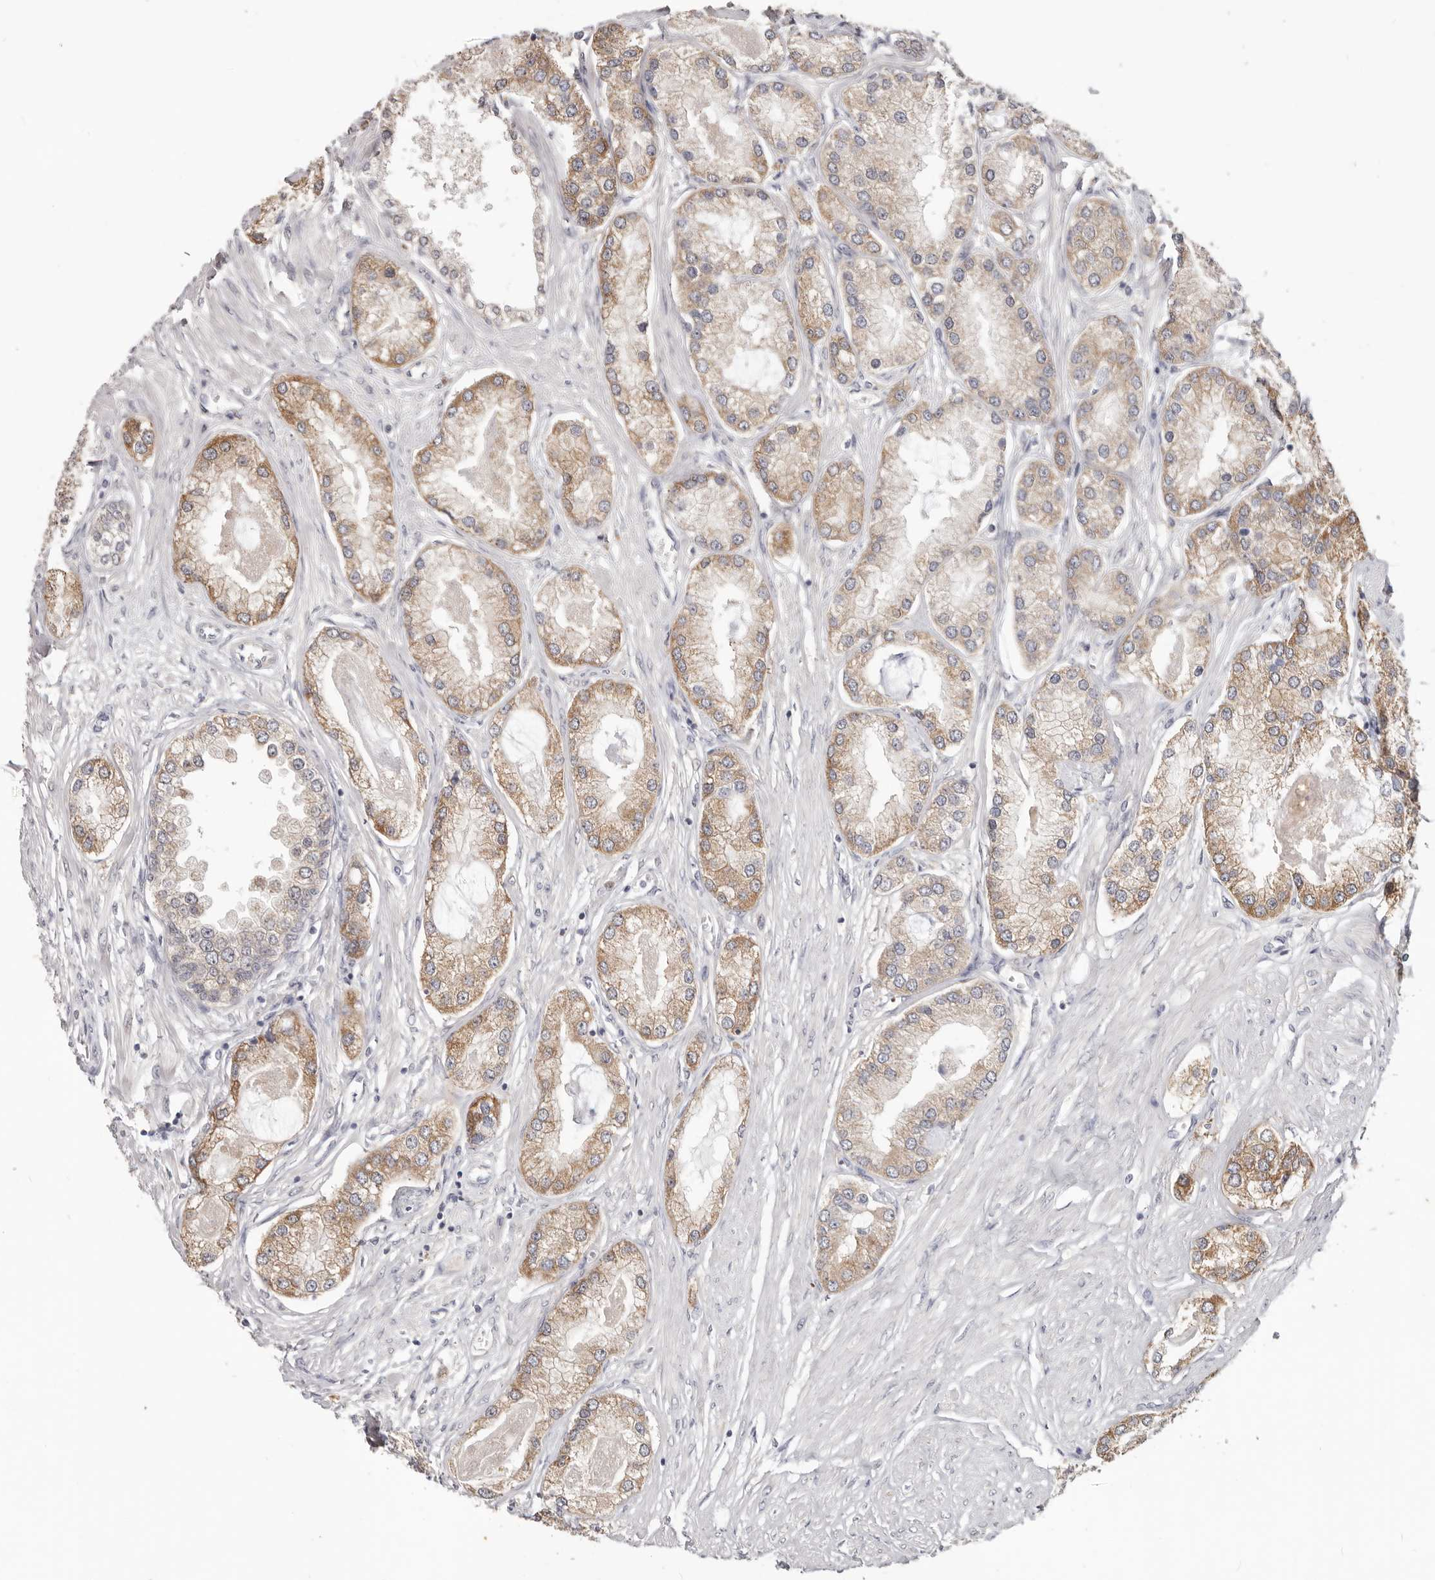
{"staining": {"intensity": "moderate", "quantity": "25%-75%", "location": "cytoplasmic/membranous"}, "tissue": "prostate cancer", "cell_type": "Tumor cells", "image_type": "cancer", "snomed": [{"axis": "morphology", "description": "Adenocarcinoma, Low grade"}, {"axis": "topography", "description": "Prostate"}], "caption": "This histopathology image exhibits immunohistochemistry (IHC) staining of adenocarcinoma (low-grade) (prostate), with medium moderate cytoplasmic/membranous expression in approximately 25%-75% of tumor cells.", "gene": "WDR77", "patient": {"sex": "male", "age": 62}}